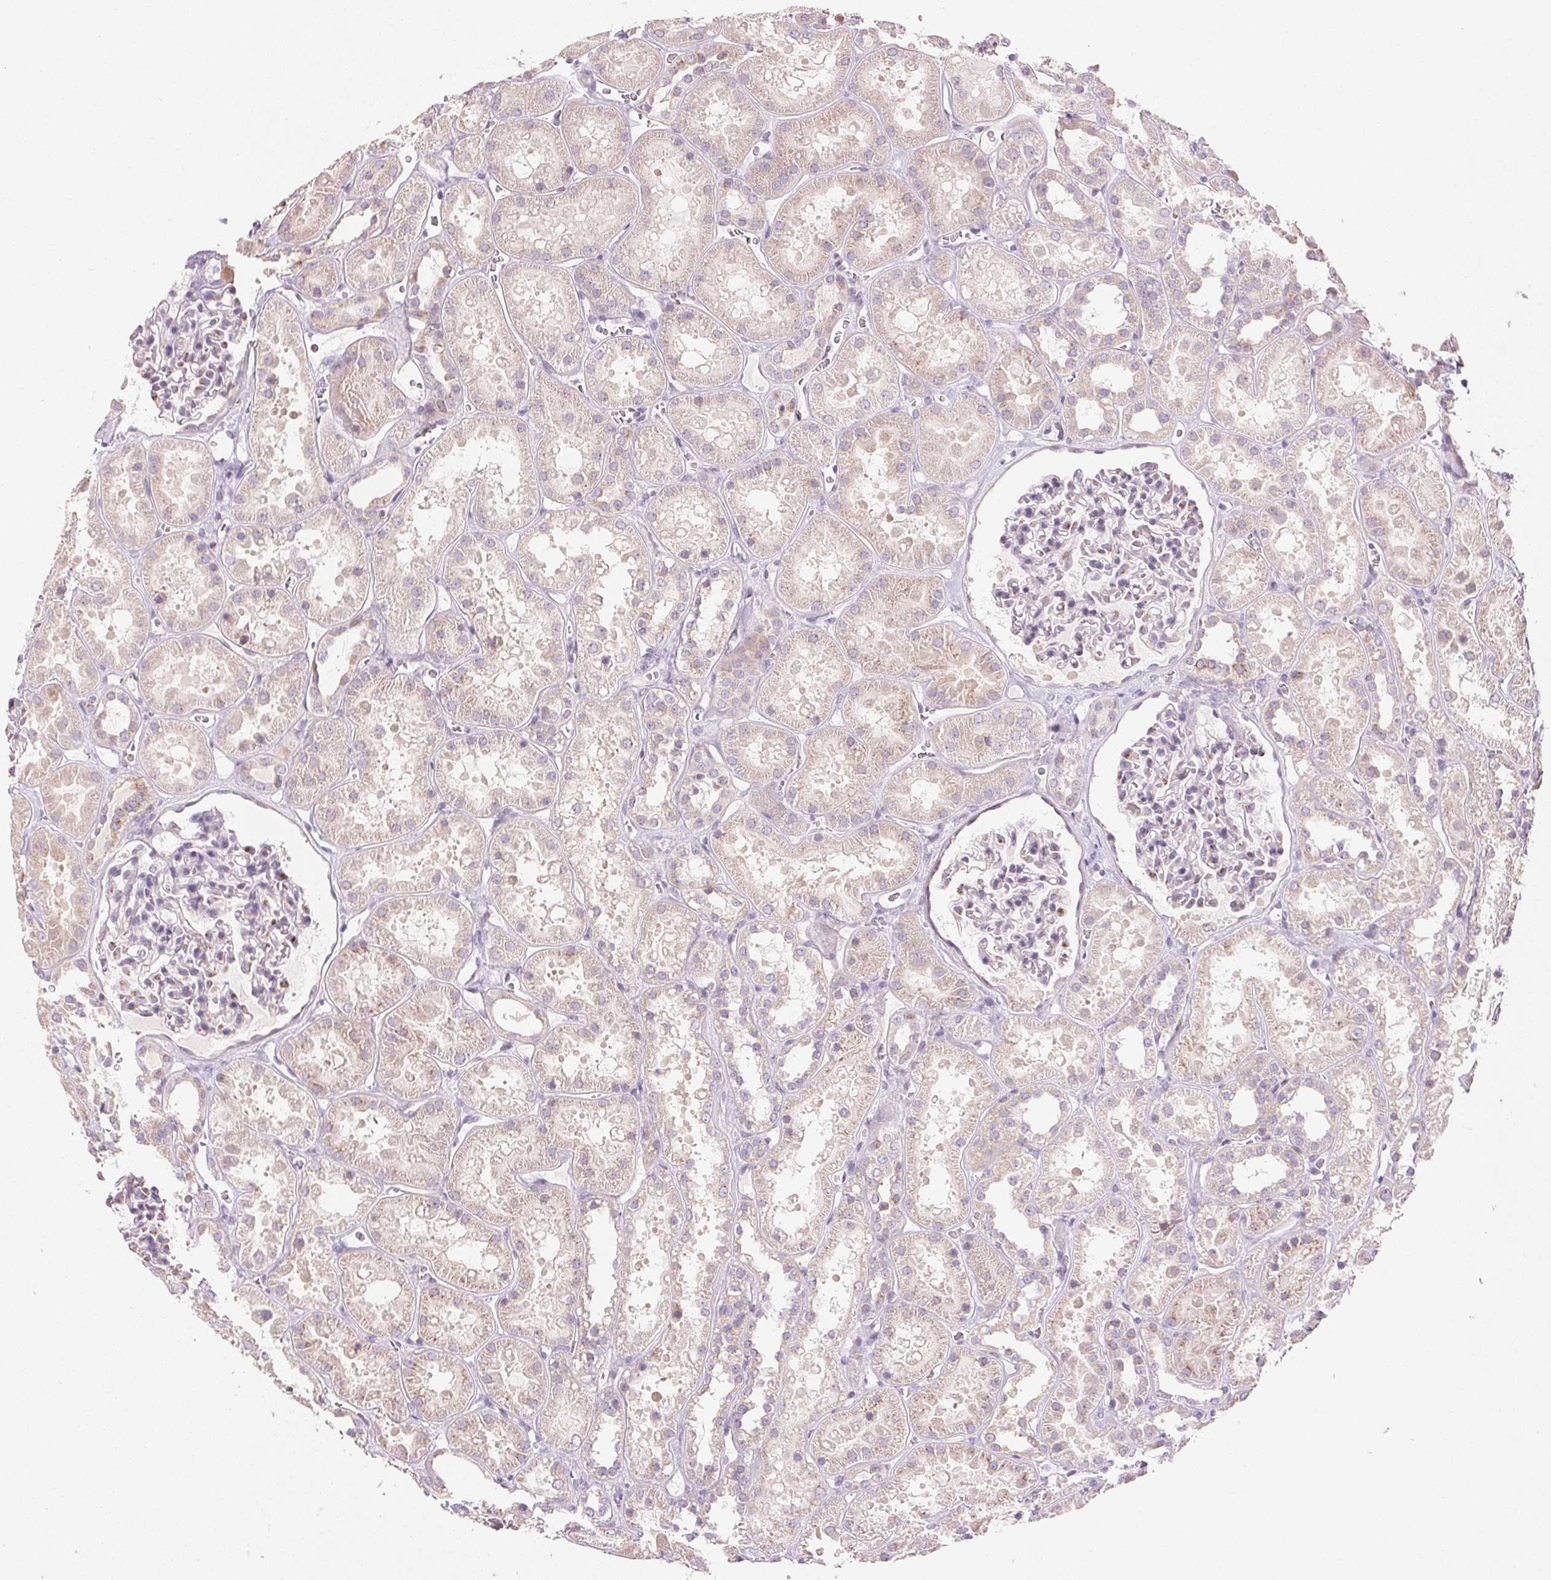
{"staining": {"intensity": "negative", "quantity": "none", "location": "none"}, "tissue": "kidney", "cell_type": "Cells in glomeruli", "image_type": "normal", "snomed": [{"axis": "morphology", "description": "Normal tissue, NOS"}, {"axis": "topography", "description": "Kidney"}], "caption": "Normal kidney was stained to show a protein in brown. There is no significant positivity in cells in glomeruli. Nuclei are stained in blue.", "gene": "DRAM2", "patient": {"sex": "female", "age": 41}}